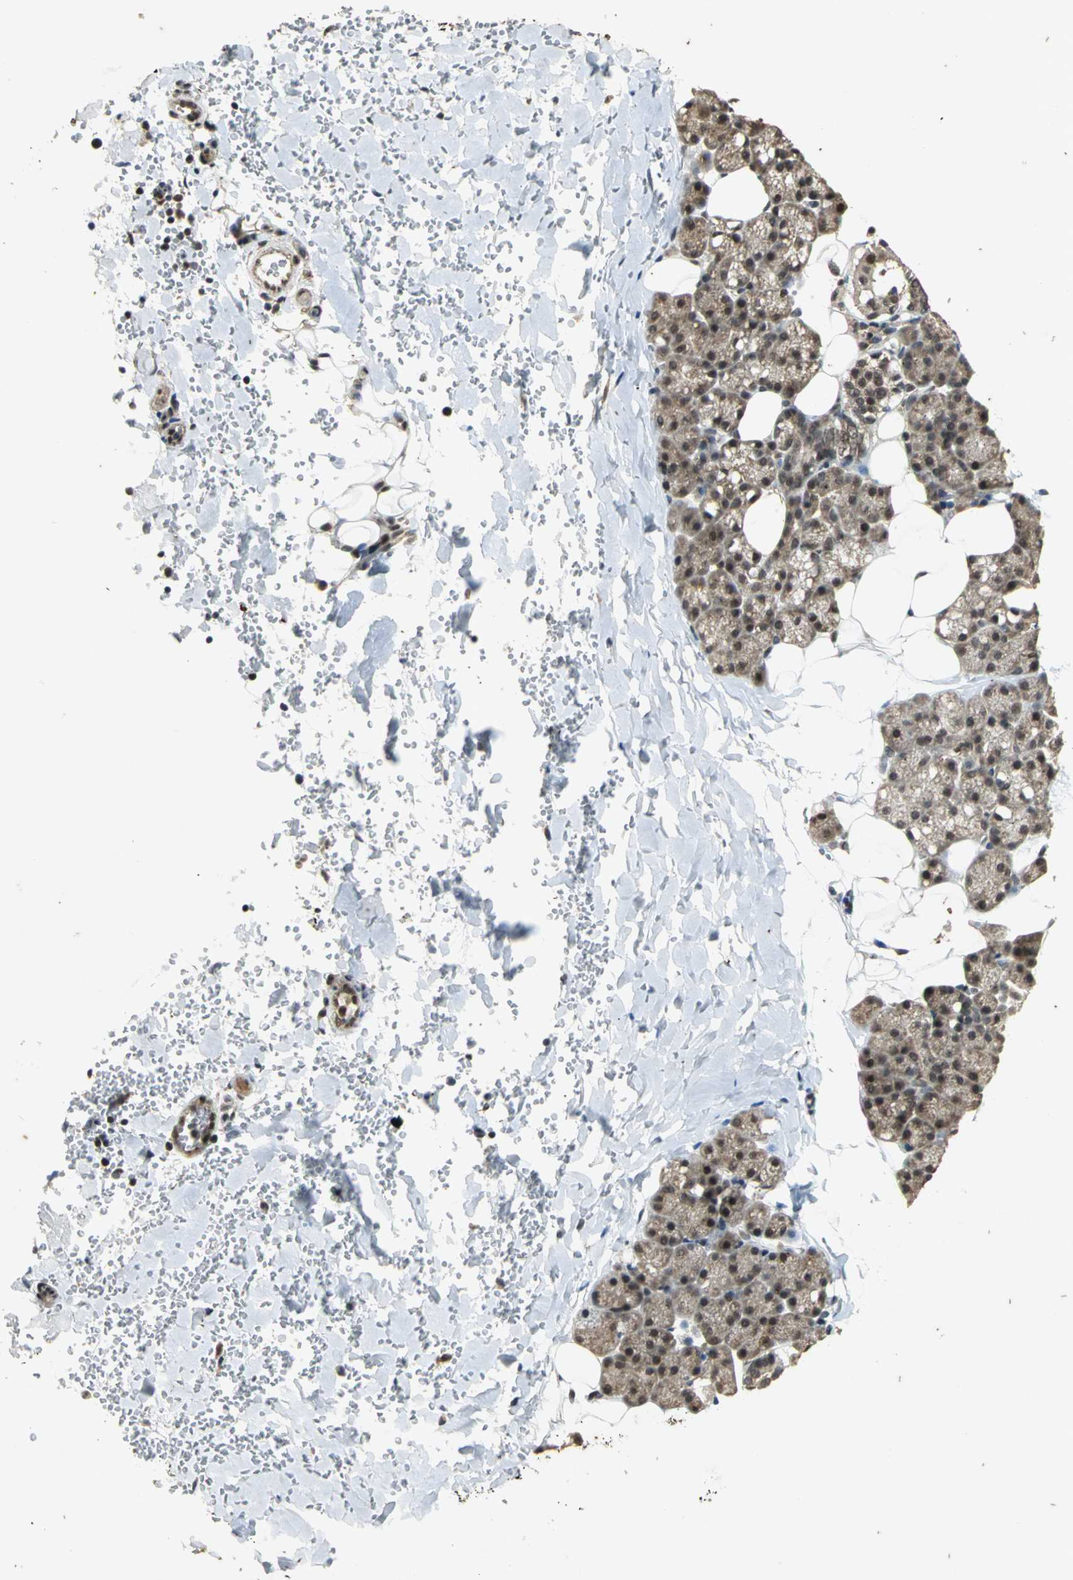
{"staining": {"intensity": "weak", "quantity": "25%-75%", "location": "cytoplasmic/membranous"}, "tissue": "salivary gland", "cell_type": "Glandular cells", "image_type": "normal", "snomed": [{"axis": "morphology", "description": "Normal tissue, NOS"}, {"axis": "topography", "description": "Lymph node"}, {"axis": "topography", "description": "Salivary gland"}], "caption": "IHC histopathology image of benign salivary gland stained for a protein (brown), which shows low levels of weak cytoplasmic/membranous expression in approximately 25%-75% of glandular cells.", "gene": "NOTCH3", "patient": {"sex": "male", "age": 8}}